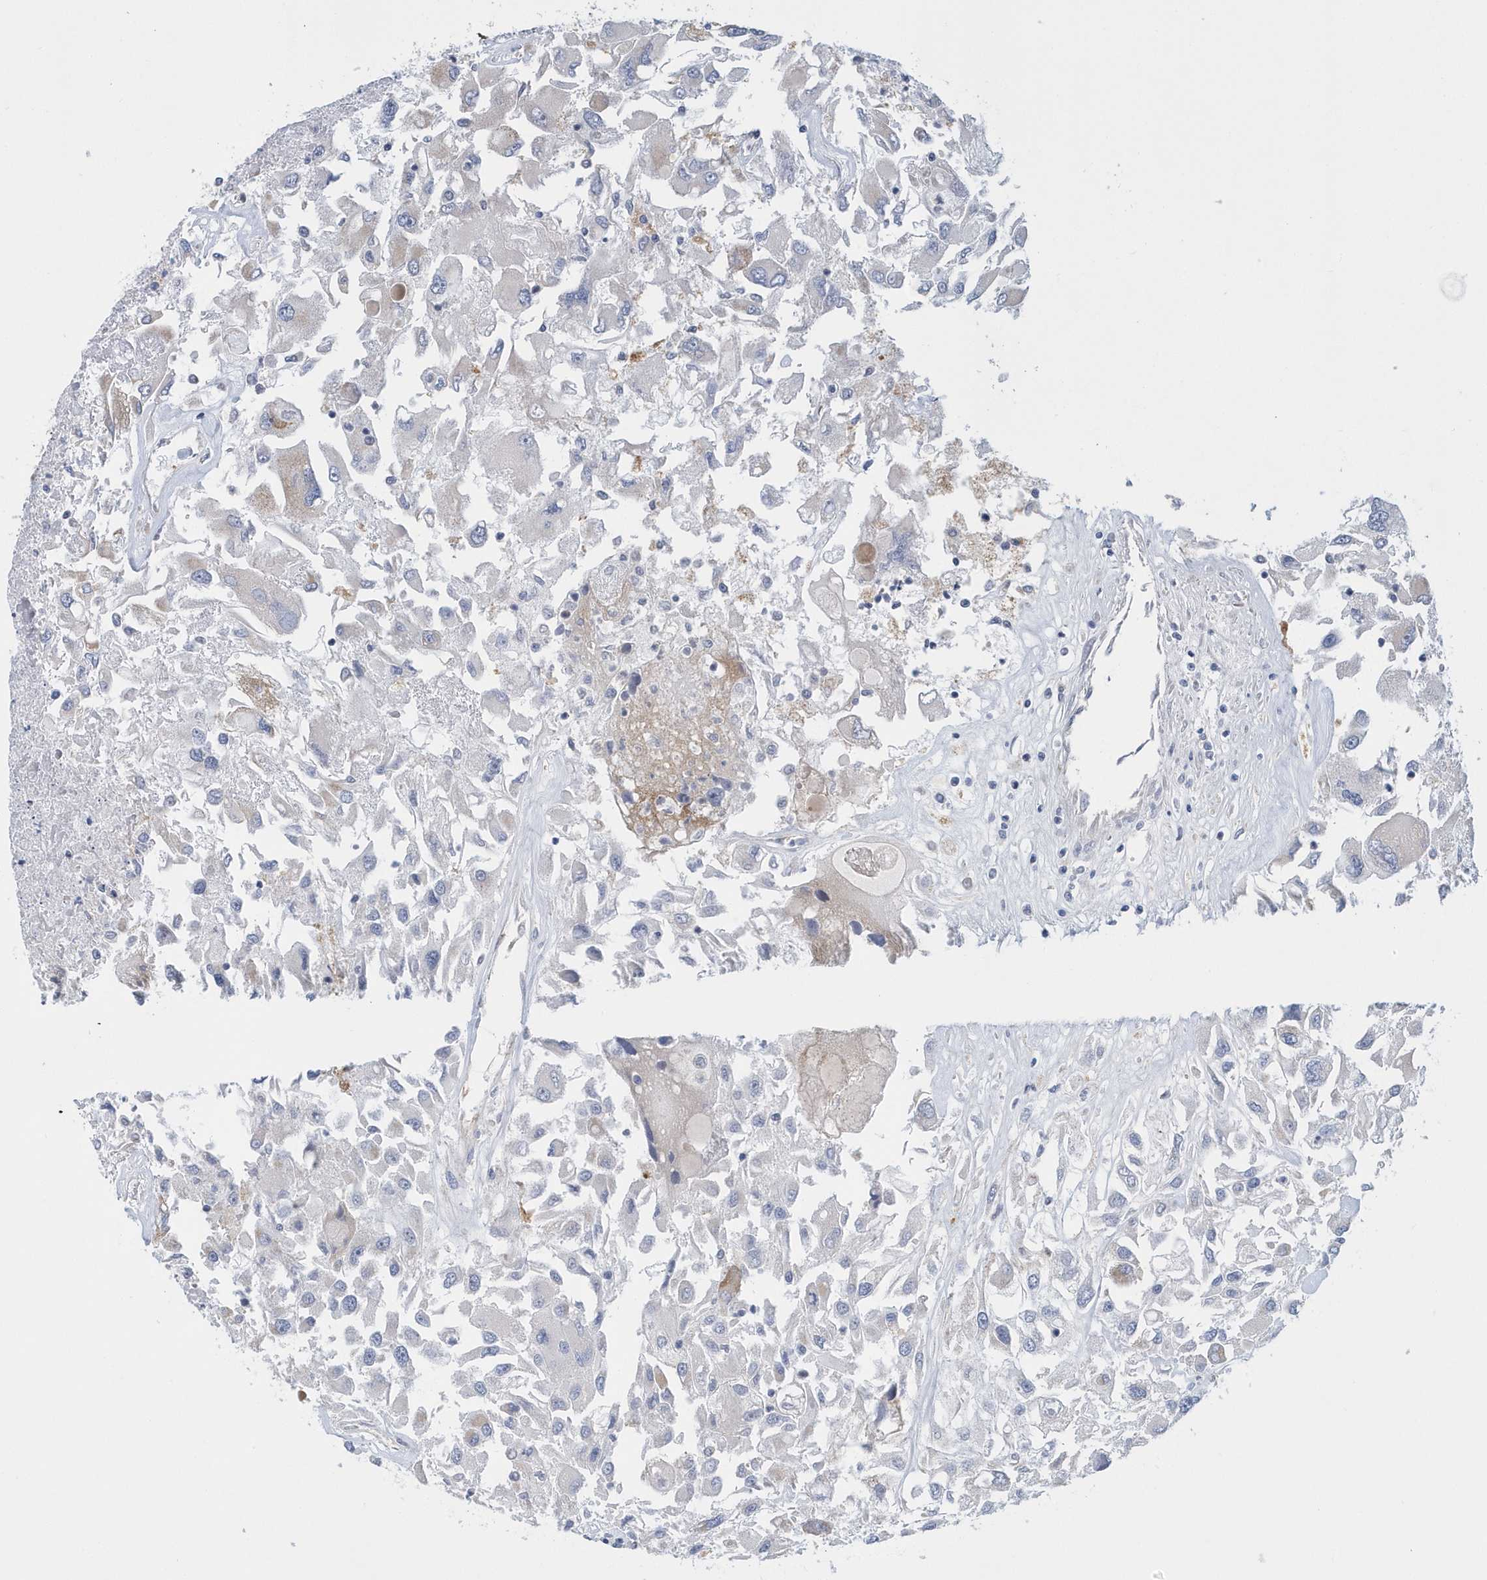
{"staining": {"intensity": "negative", "quantity": "none", "location": "none"}, "tissue": "renal cancer", "cell_type": "Tumor cells", "image_type": "cancer", "snomed": [{"axis": "morphology", "description": "Adenocarcinoma, NOS"}, {"axis": "topography", "description": "Kidney"}], "caption": "This is an IHC photomicrograph of renal adenocarcinoma. There is no positivity in tumor cells.", "gene": "VWA5B2", "patient": {"sex": "female", "age": 52}}